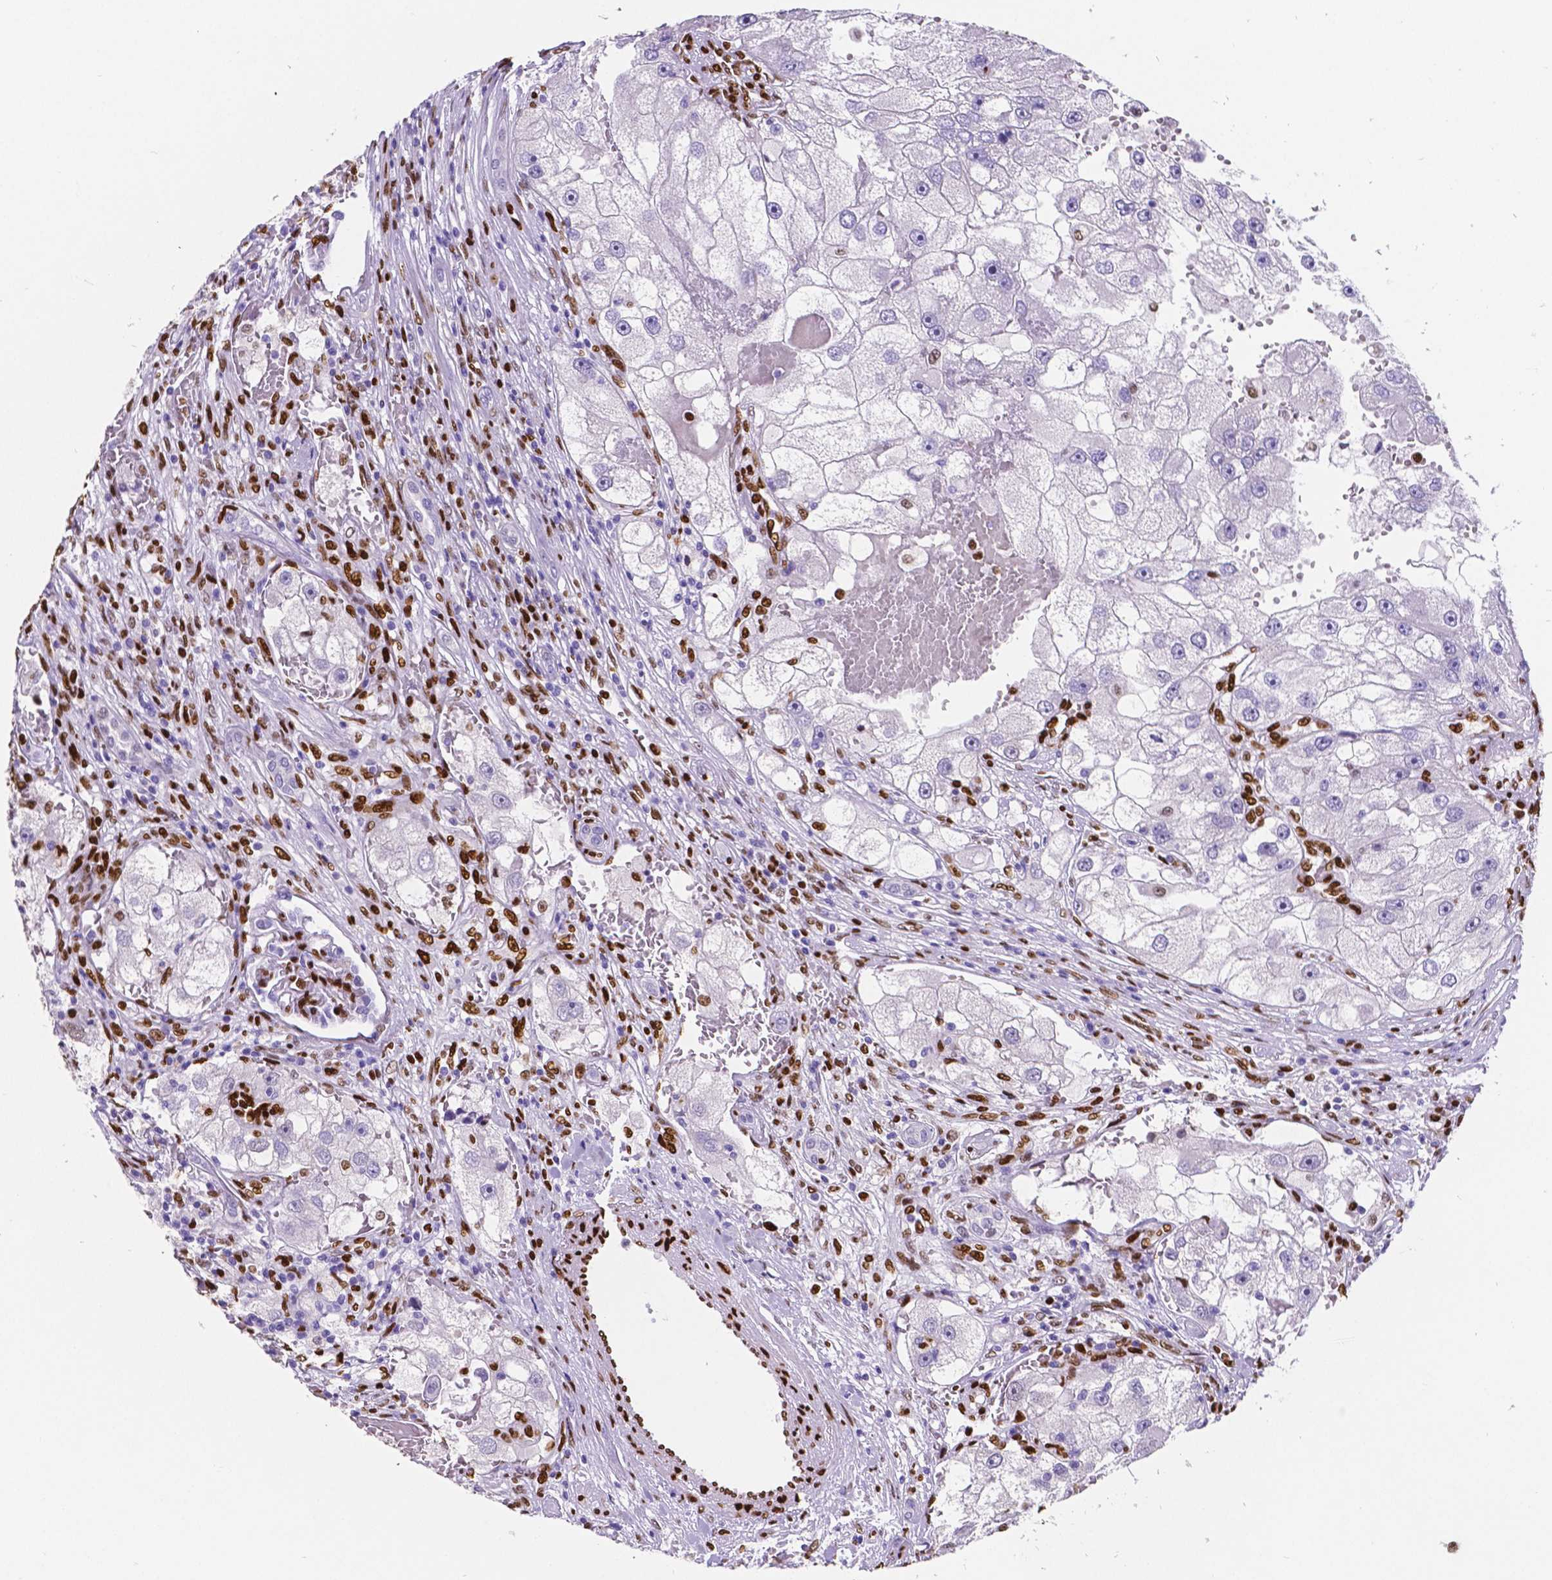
{"staining": {"intensity": "negative", "quantity": "none", "location": "none"}, "tissue": "renal cancer", "cell_type": "Tumor cells", "image_type": "cancer", "snomed": [{"axis": "morphology", "description": "Adenocarcinoma, NOS"}, {"axis": "topography", "description": "Kidney"}], "caption": "Renal cancer was stained to show a protein in brown. There is no significant staining in tumor cells. (DAB (3,3'-diaminobenzidine) immunohistochemistry (IHC) with hematoxylin counter stain).", "gene": "MEF2C", "patient": {"sex": "male", "age": 63}}